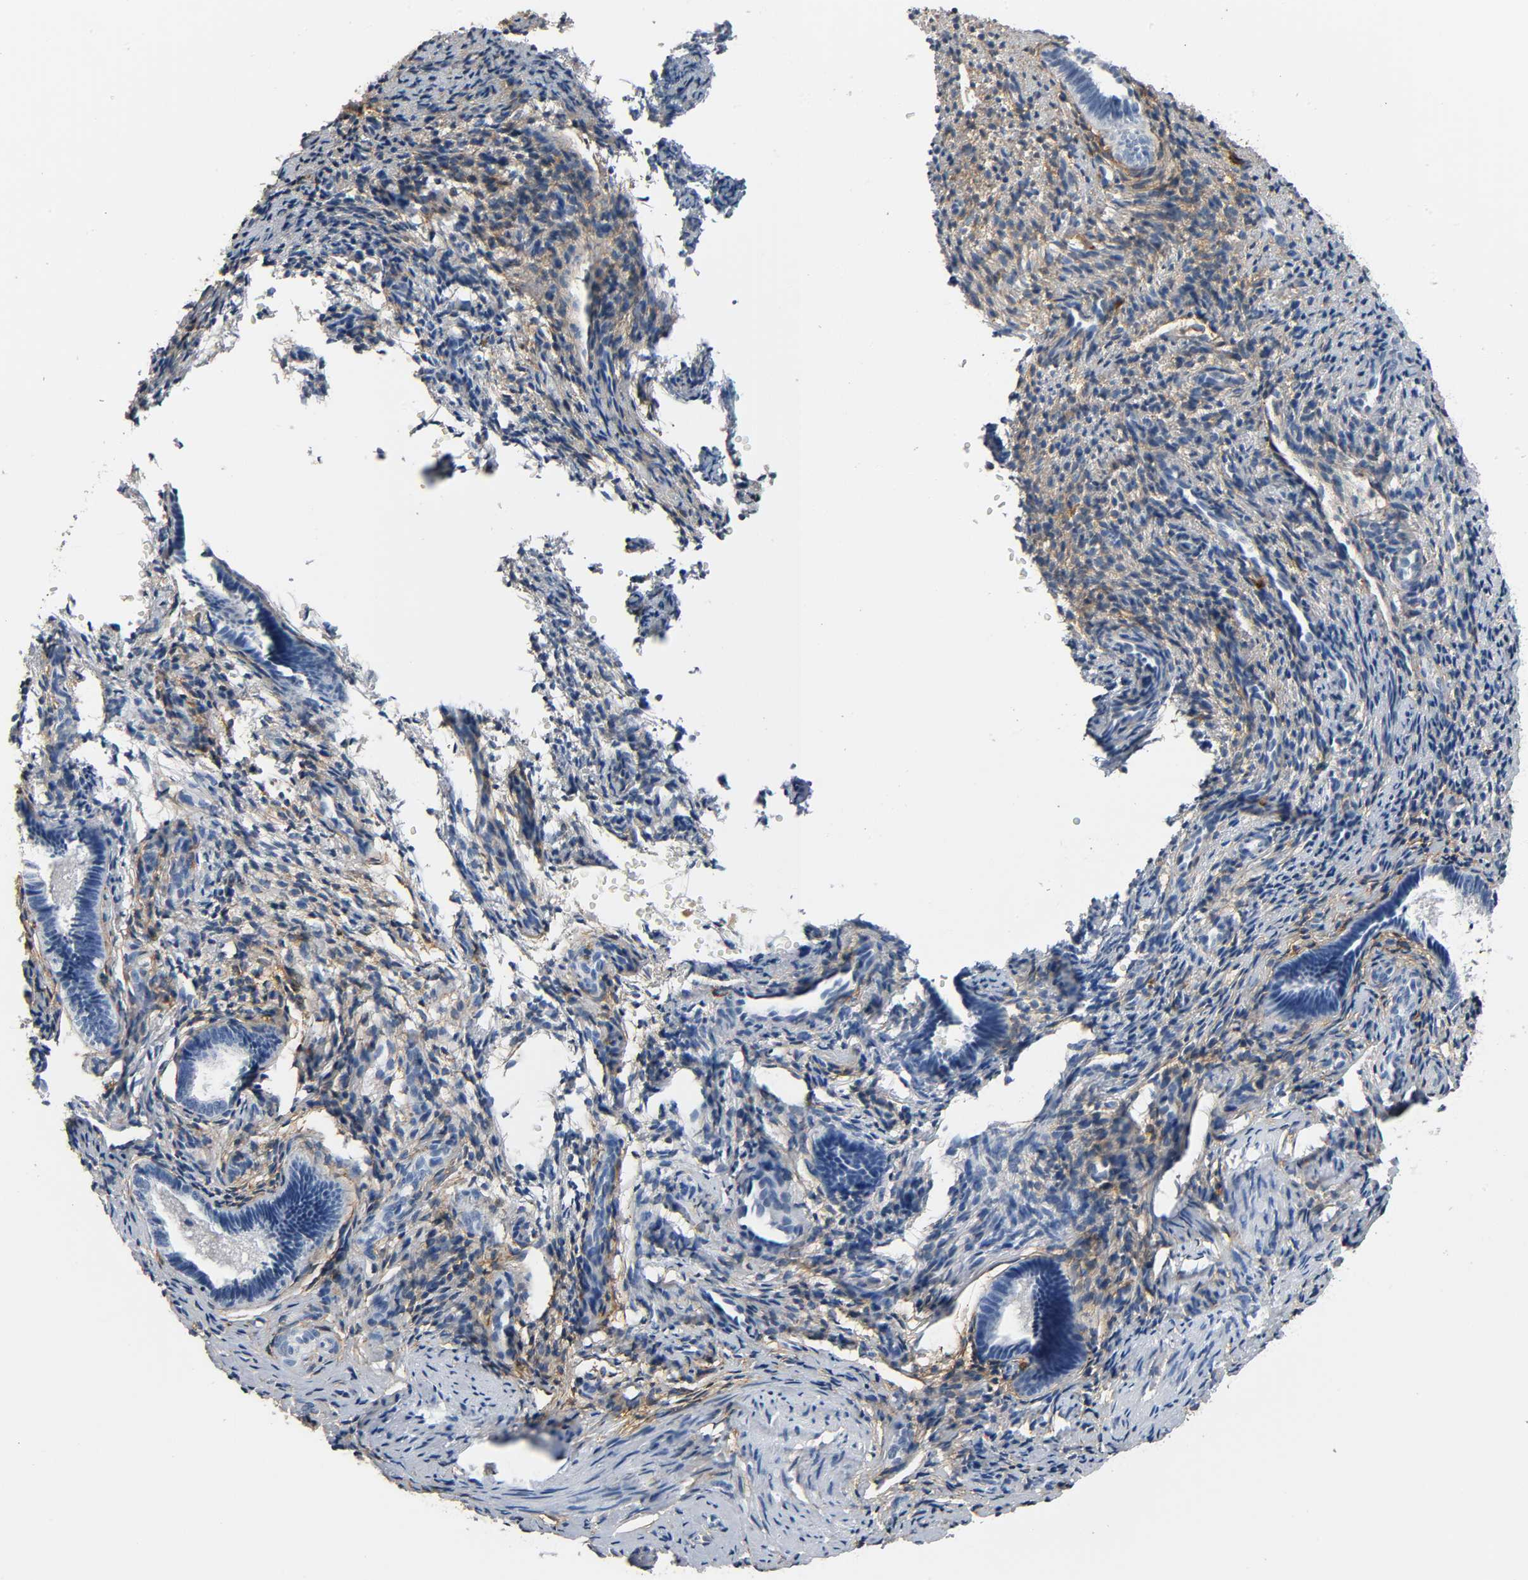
{"staining": {"intensity": "moderate", "quantity": "25%-75%", "location": "cytoplasmic/membranous"}, "tissue": "endometrium", "cell_type": "Cells in endometrial stroma", "image_type": "normal", "snomed": [{"axis": "morphology", "description": "Normal tissue, NOS"}, {"axis": "topography", "description": "Endometrium"}], "caption": "A medium amount of moderate cytoplasmic/membranous staining is identified in about 25%-75% of cells in endometrial stroma in normal endometrium.", "gene": "ANPEP", "patient": {"sex": "female", "age": 27}}